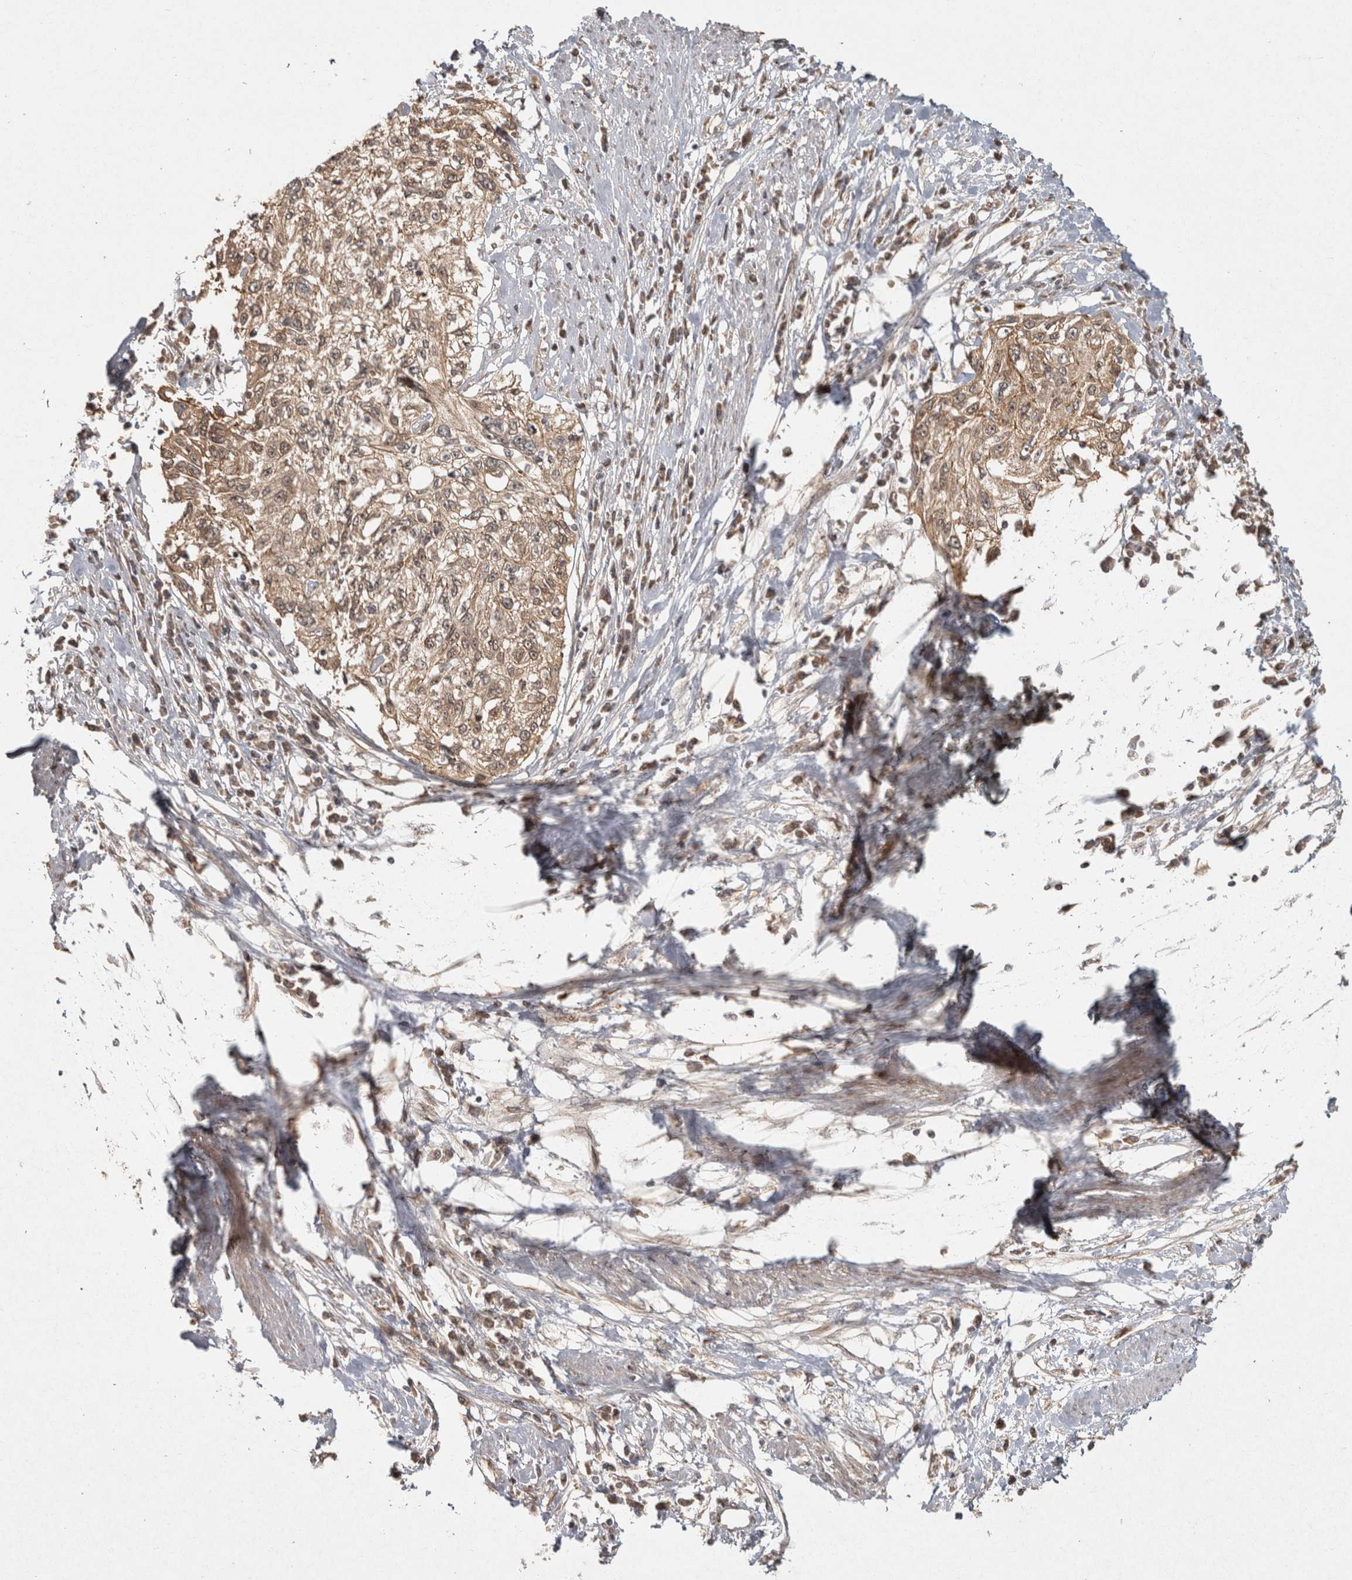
{"staining": {"intensity": "weak", "quantity": ">75%", "location": "cytoplasmic/membranous"}, "tissue": "cervical cancer", "cell_type": "Tumor cells", "image_type": "cancer", "snomed": [{"axis": "morphology", "description": "Squamous cell carcinoma, NOS"}, {"axis": "topography", "description": "Cervix"}], "caption": "Immunohistochemistry (IHC) staining of squamous cell carcinoma (cervical), which exhibits low levels of weak cytoplasmic/membranous positivity in about >75% of tumor cells indicating weak cytoplasmic/membranous protein positivity. The staining was performed using DAB (3,3'-diaminobenzidine) (brown) for protein detection and nuclei were counterstained in hematoxylin (blue).", "gene": "CAMSAP2", "patient": {"sex": "female", "age": 57}}